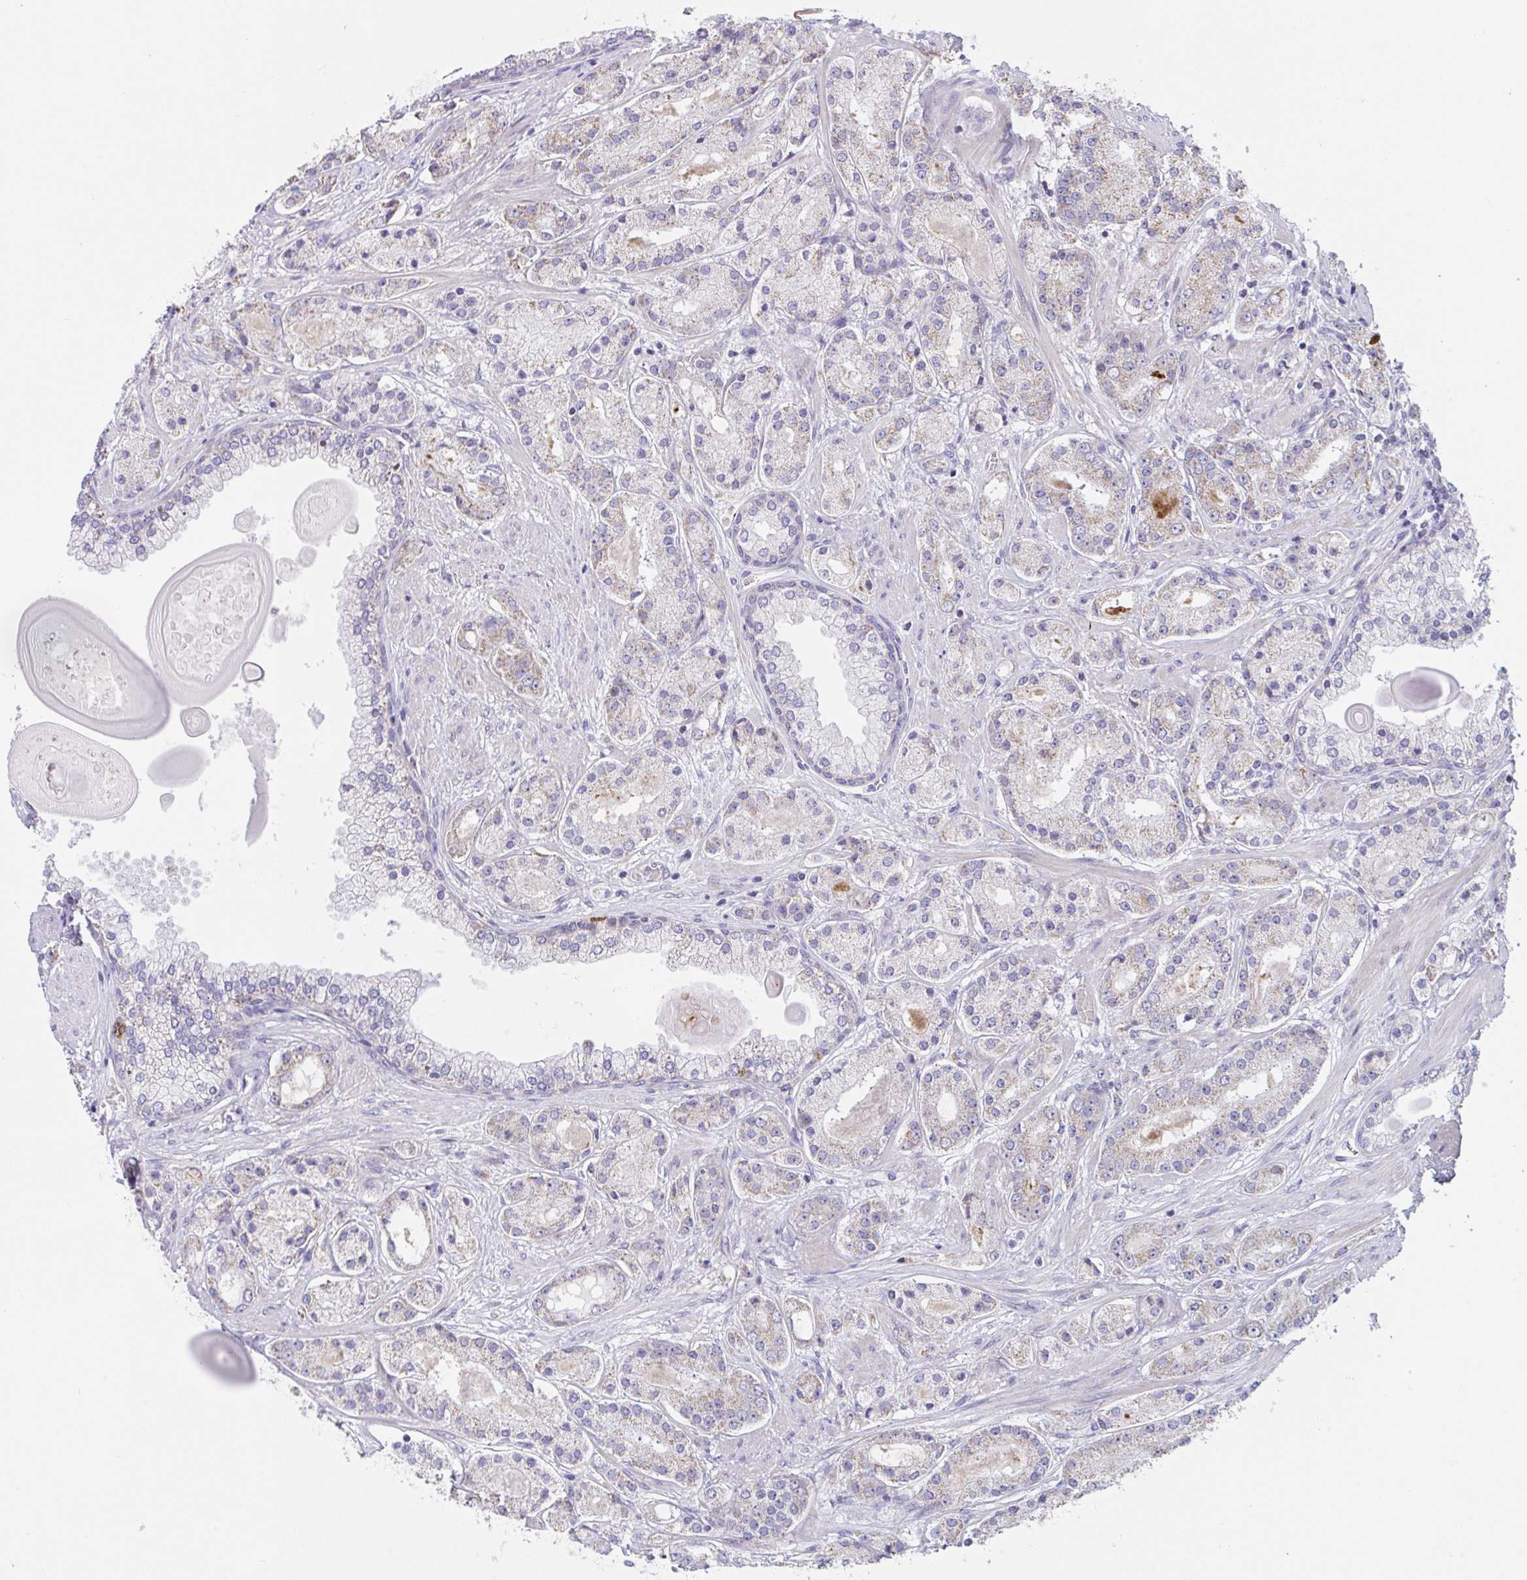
{"staining": {"intensity": "negative", "quantity": "none", "location": "none"}, "tissue": "prostate cancer", "cell_type": "Tumor cells", "image_type": "cancer", "snomed": [{"axis": "morphology", "description": "Adenocarcinoma, High grade"}, {"axis": "topography", "description": "Prostate"}], "caption": "Tumor cells show no significant positivity in prostate cancer (adenocarcinoma (high-grade)).", "gene": "IL37", "patient": {"sex": "male", "age": 67}}